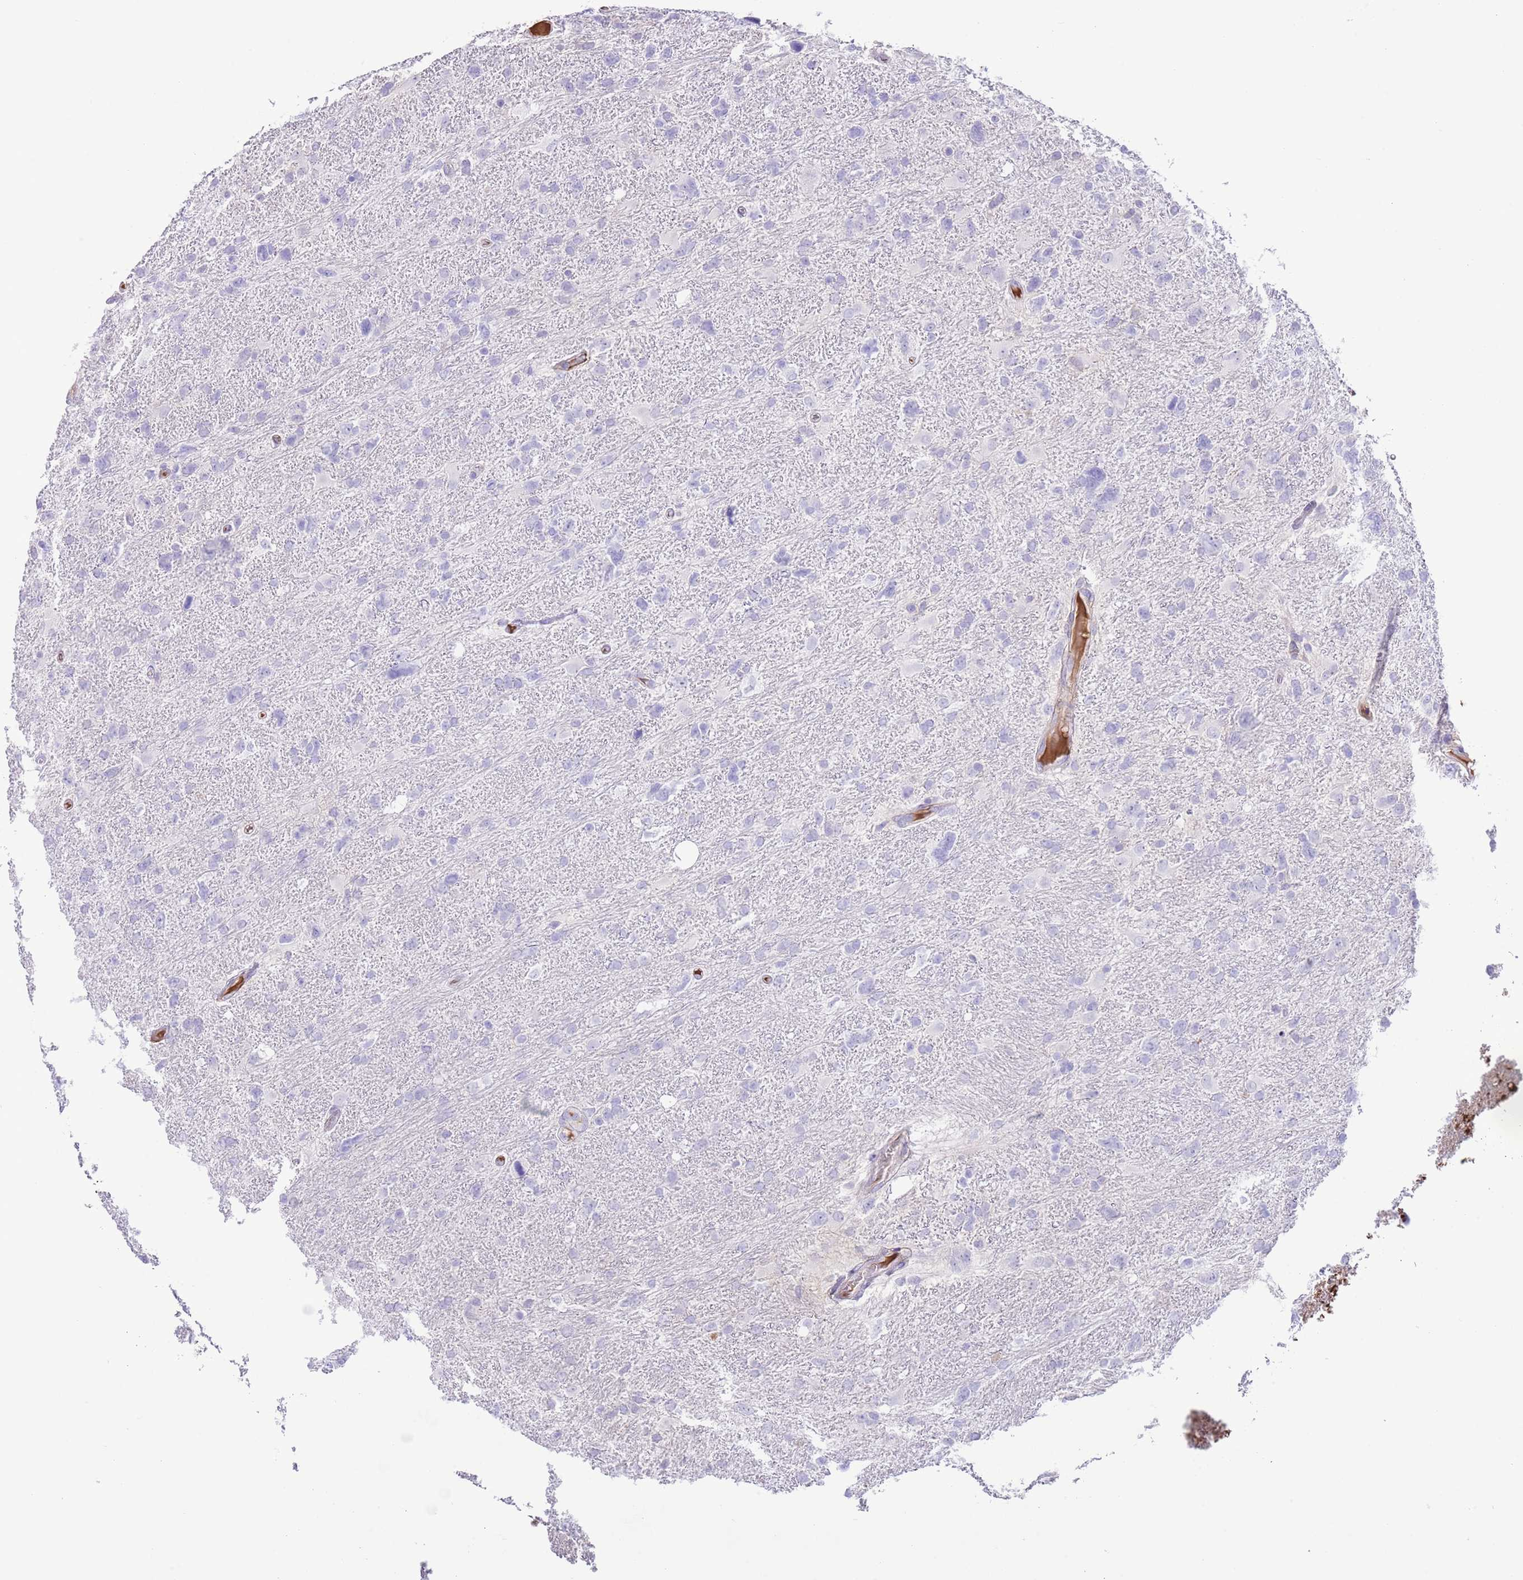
{"staining": {"intensity": "negative", "quantity": "none", "location": "none"}, "tissue": "glioma", "cell_type": "Tumor cells", "image_type": "cancer", "snomed": [{"axis": "morphology", "description": "Glioma, malignant, High grade"}, {"axis": "topography", "description": "Brain"}], "caption": "The histopathology image reveals no staining of tumor cells in glioma. Nuclei are stained in blue.", "gene": "IGF1", "patient": {"sex": "male", "age": 61}}